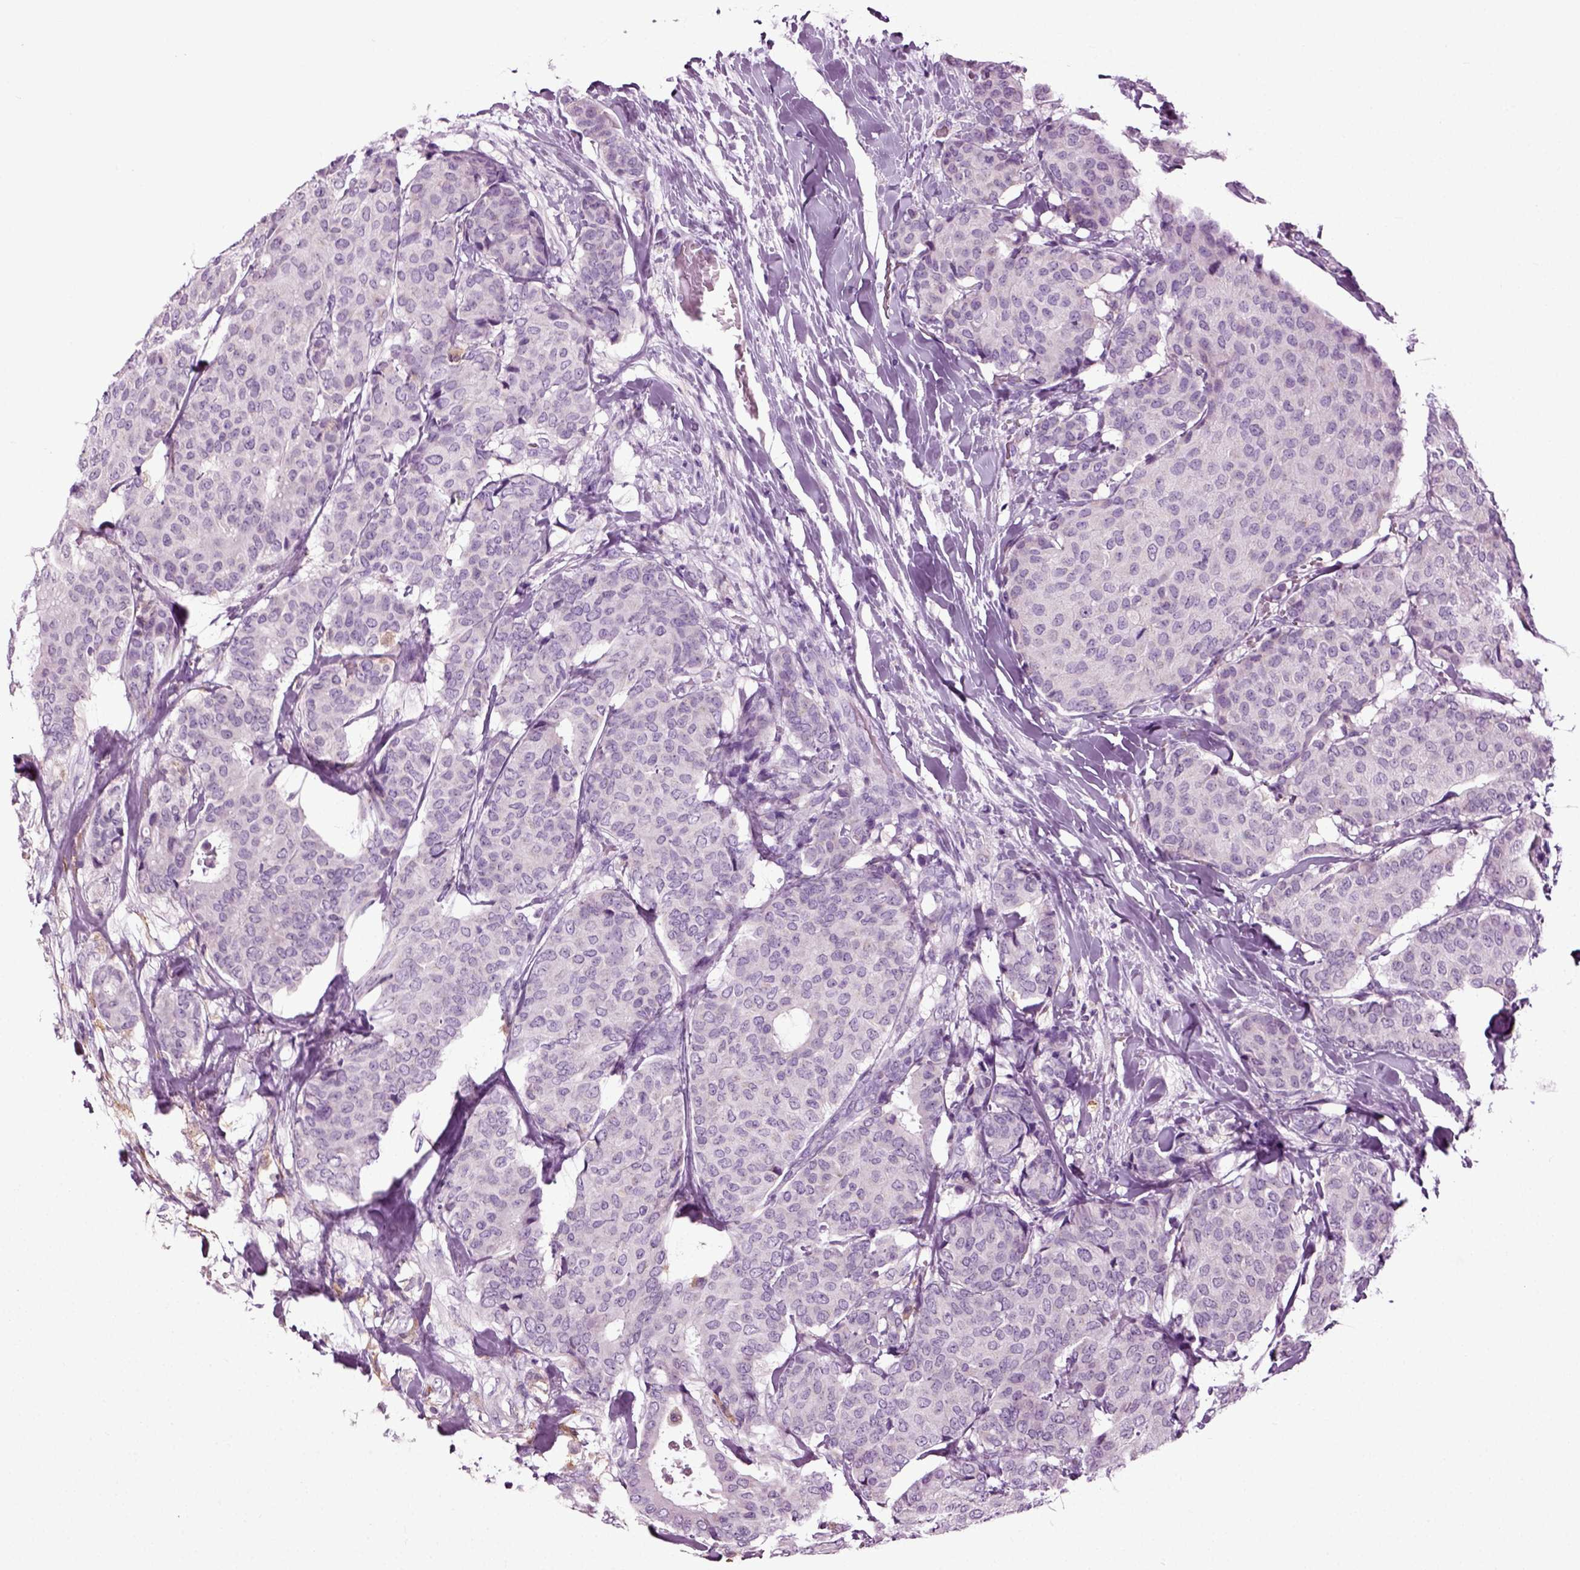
{"staining": {"intensity": "negative", "quantity": "none", "location": "none"}, "tissue": "breast cancer", "cell_type": "Tumor cells", "image_type": "cancer", "snomed": [{"axis": "morphology", "description": "Duct carcinoma"}, {"axis": "topography", "description": "Breast"}], "caption": "Protein analysis of breast intraductal carcinoma demonstrates no significant staining in tumor cells.", "gene": "DNAH10", "patient": {"sex": "female", "age": 75}}